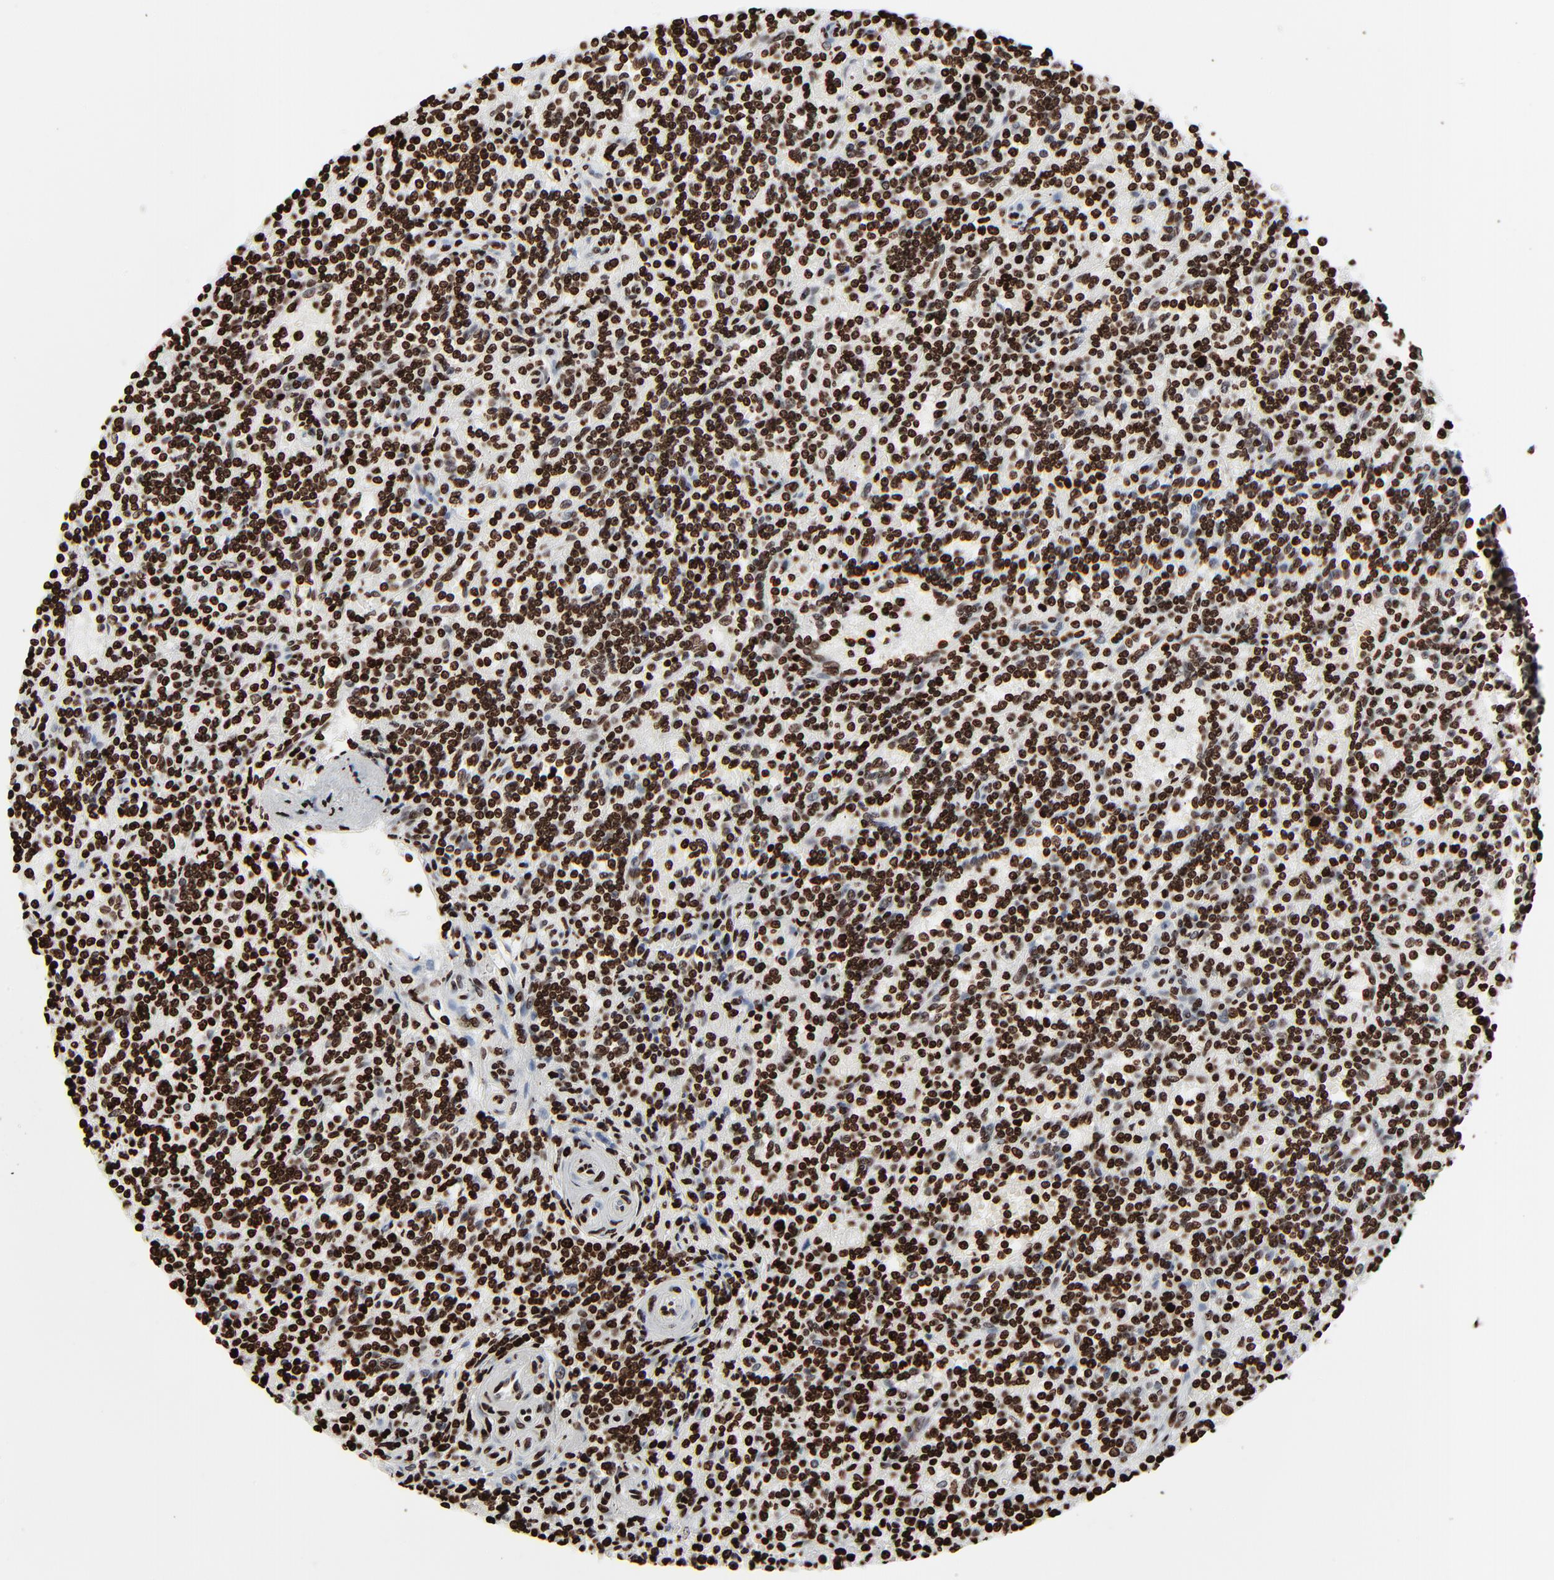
{"staining": {"intensity": "strong", "quantity": ">75%", "location": "nuclear"}, "tissue": "lymphoma", "cell_type": "Tumor cells", "image_type": "cancer", "snomed": [{"axis": "morphology", "description": "Malignant lymphoma, non-Hodgkin's type, Low grade"}, {"axis": "topography", "description": "Spleen"}], "caption": "Immunohistochemical staining of human lymphoma shows high levels of strong nuclear expression in about >75% of tumor cells.", "gene": "H3-4", "patient": {"sex": "male", "age": 73}}